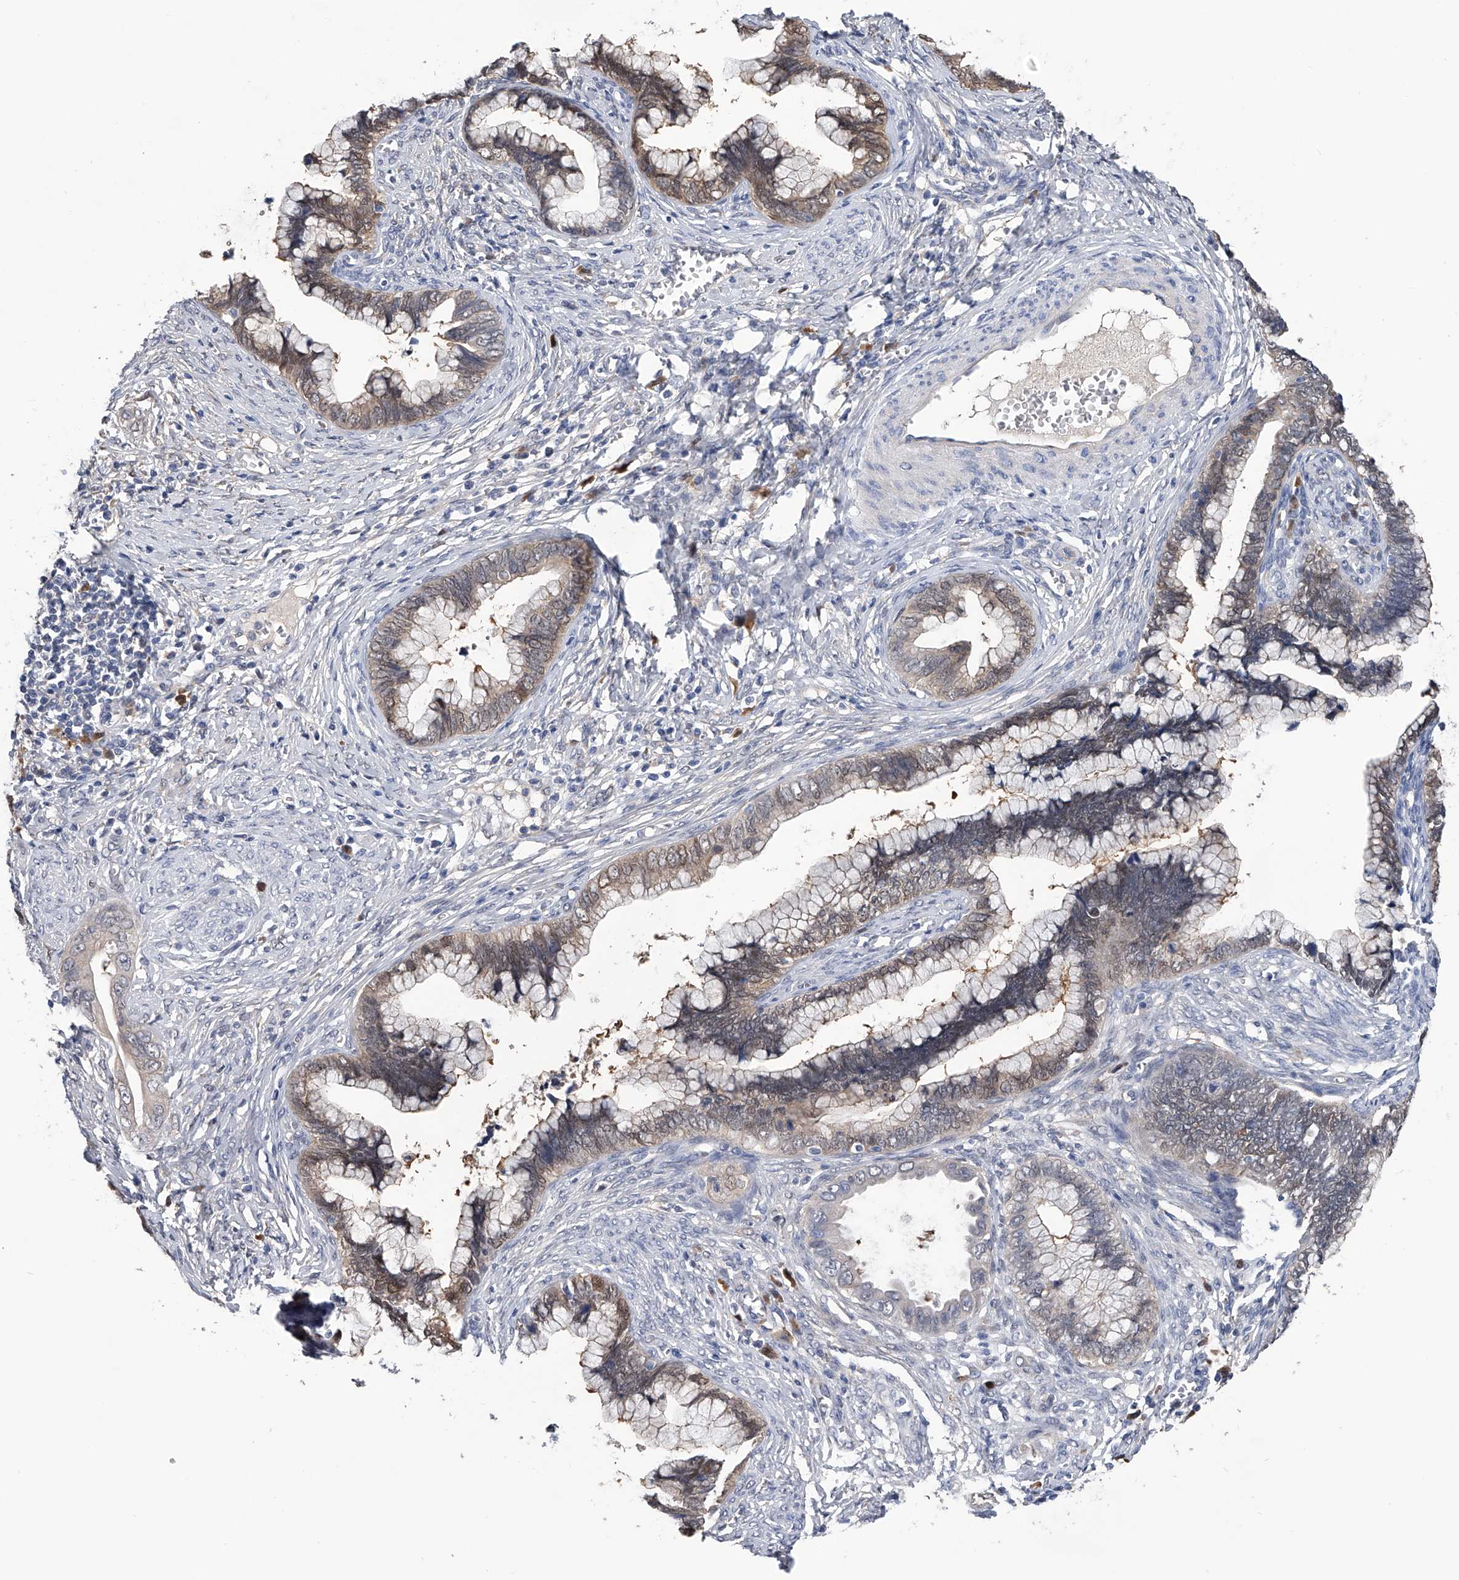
{"staining": {"intensity": "weak", "quantity": "25%-75%", "location": "cytoplasmic/membranous,nuclear"}, "tissue": "cervical cancer", "cell_type": "Tumor cells", "image_type": "cancer", "snomed": [{"axis": "morphology", "description": "Adenocarcinoma, NOS"}, {"axis": "topography", "description": "Cervix"}], "caption": "Immunohistochemistry (IHC) photomicrograph of neoplastic tissue: human adenocarcinoma (cervical) stained using immunohistochemistry reveals low levels of weak protein expression localized specifically in the cytoplasmic/membranous and nuclear of tumor cells, appearing as a cytoplasmic/membranous and nuclear brown color.", "gene": "PGM3", "patient": {"sex": "female", "age": 44}}